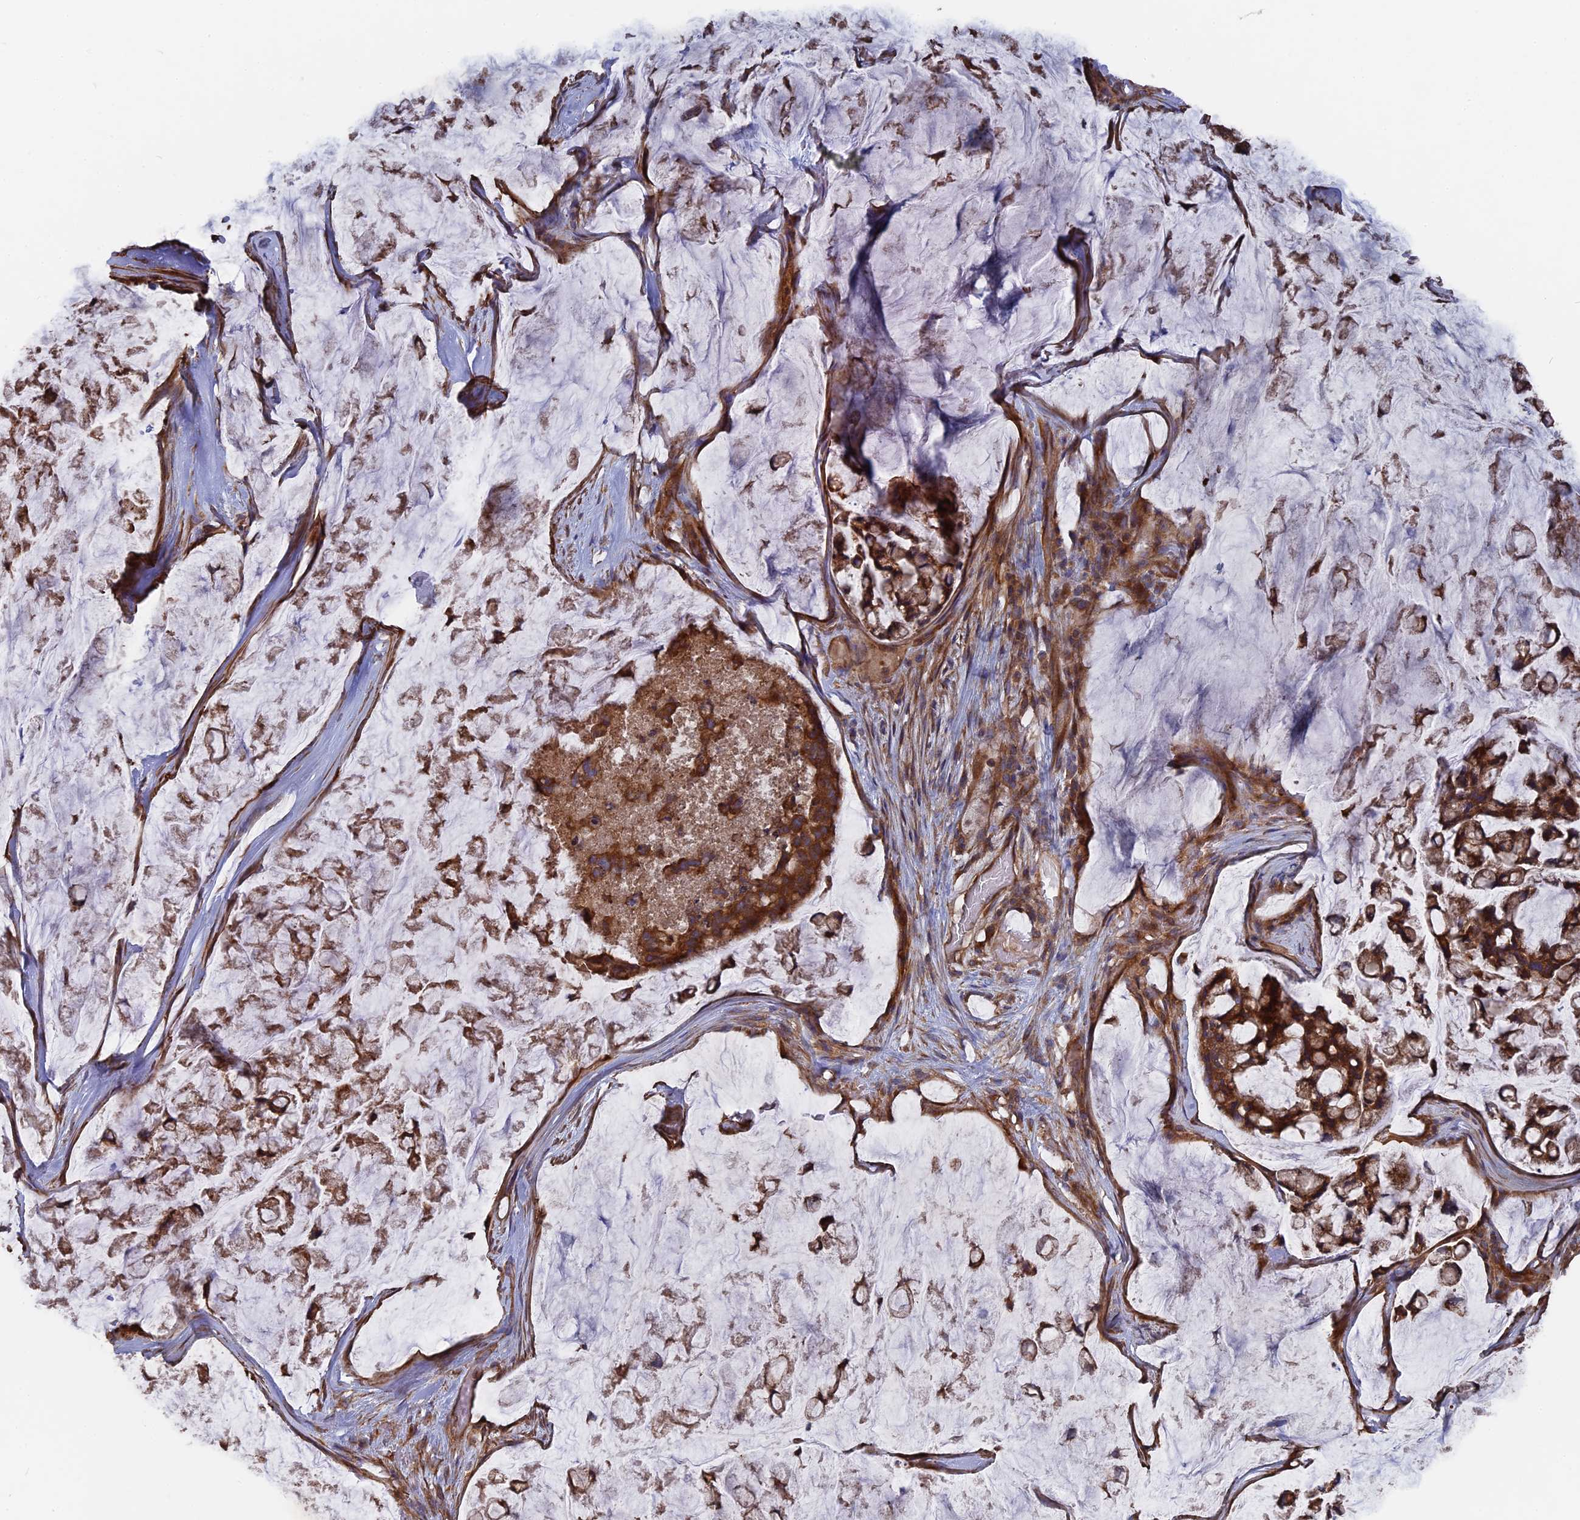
{"staining": {"intensity": "strong", "quantity": ">75%", "location": "cytoplasmic/membranous"}, "tissue": "stomach cancer", "cell_type": "Tumor cells", "image_type": "cancer", "snomed": [{"axis": "morphology", "description": "Adenocarcinoma, NOS"}, {"axis": "topography", "description": "Stomach, lower"}], "caption": "Tumor cells display high levels of strong cytoplasmic/membranous expression in approximately >75% of cells in stomach adenocarcinoma.", "gene": "TELO2", "patient": {"sex": "male", "age": 67}}